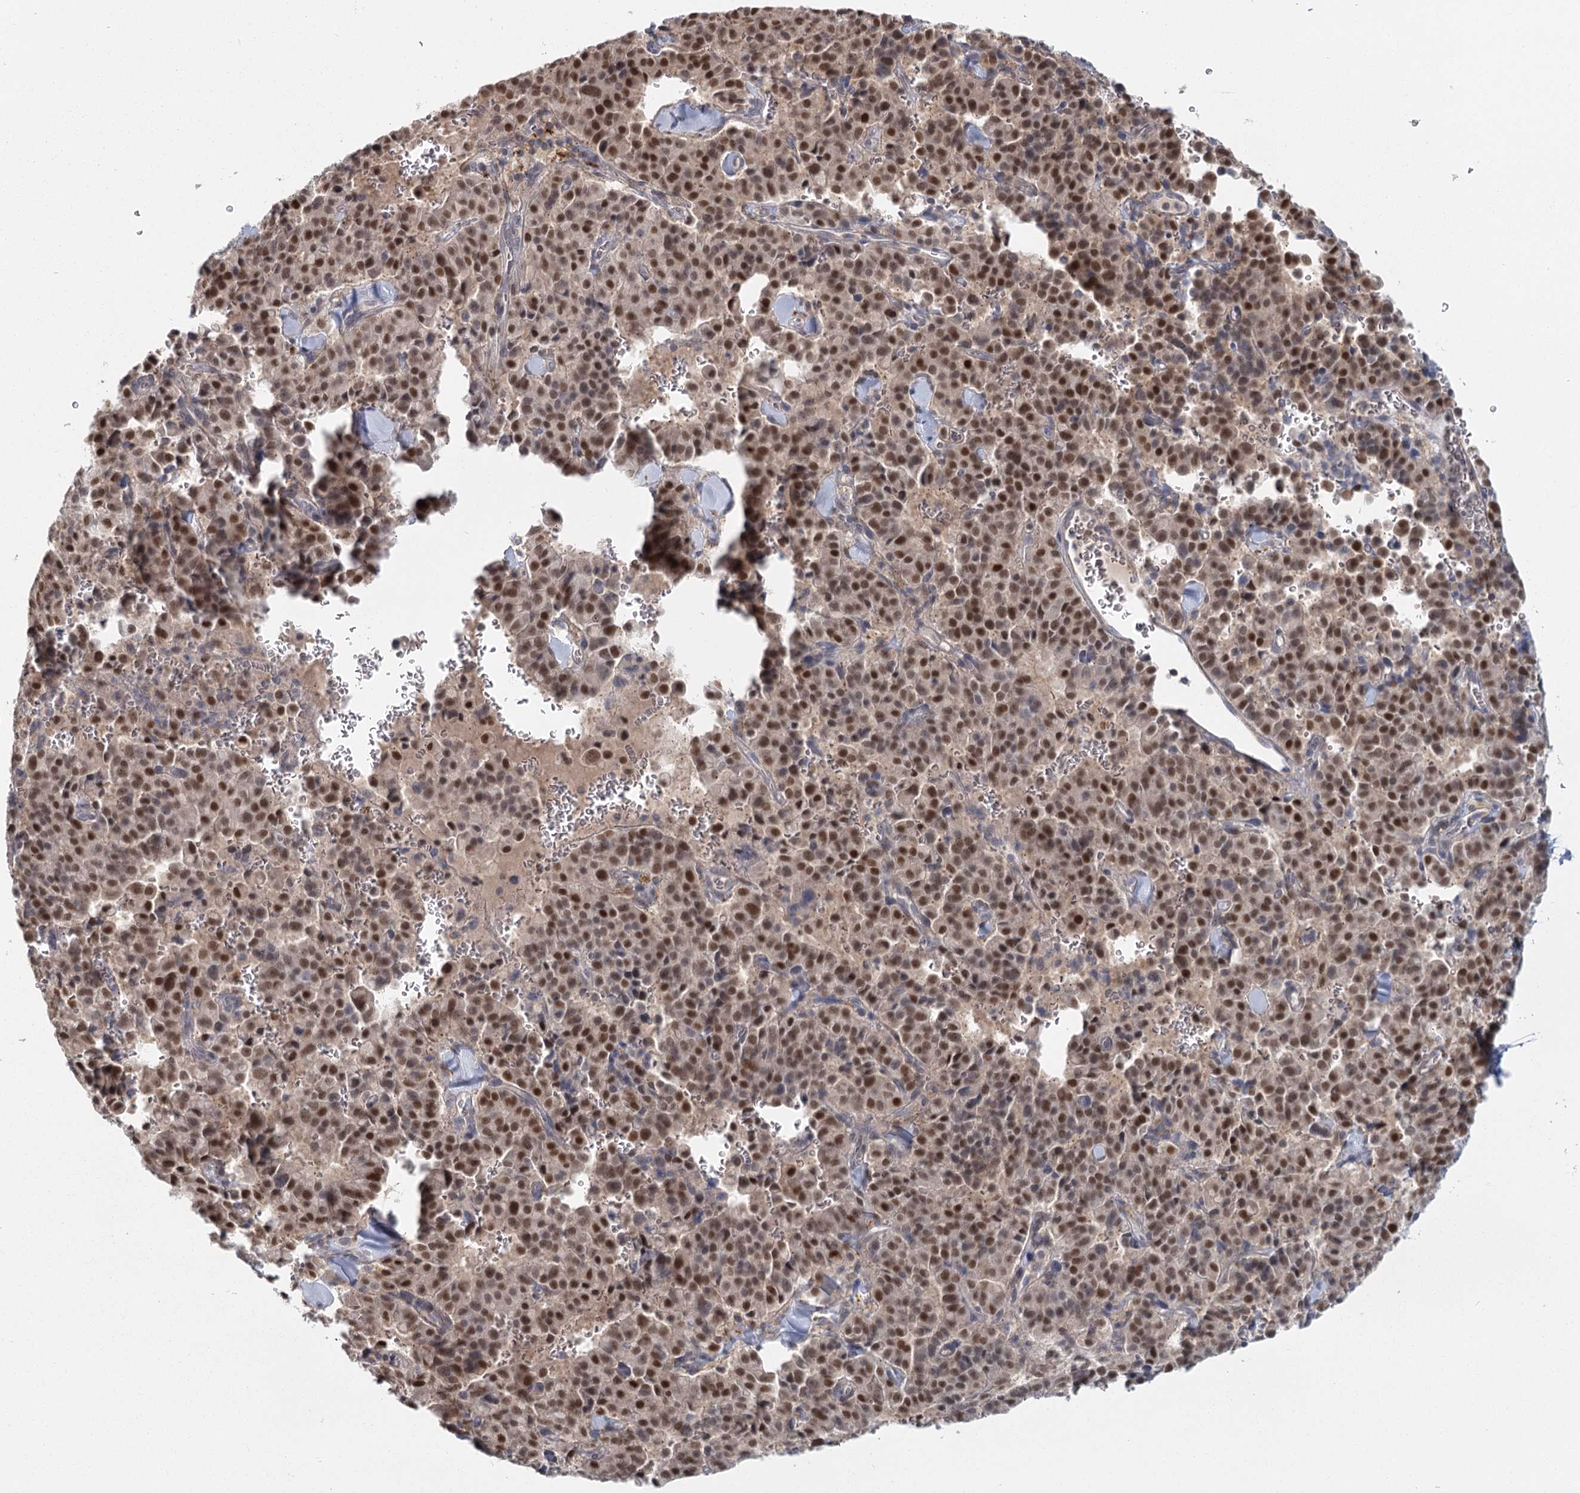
{"staining": {"intensity": "strong", "quantity": ">75%", "location": "nuclear"}, "tissue": "pancreatic cancer", "cell_type": "Tumor cells", "image_type": "cancer", "snomed": [{"axis": "morphology", "description": "Adenocarcinoma, NOS"}, {"axis": "topography", "description": "Pancreas"}], "caption": "Immunohistochemical staining of pancreatic cancer reveals high levels of strong nuclear protein positivity in approximately >75% of tumor cells.", "gene": "USP11", "patient": {"sex": "male", "age": 65}}